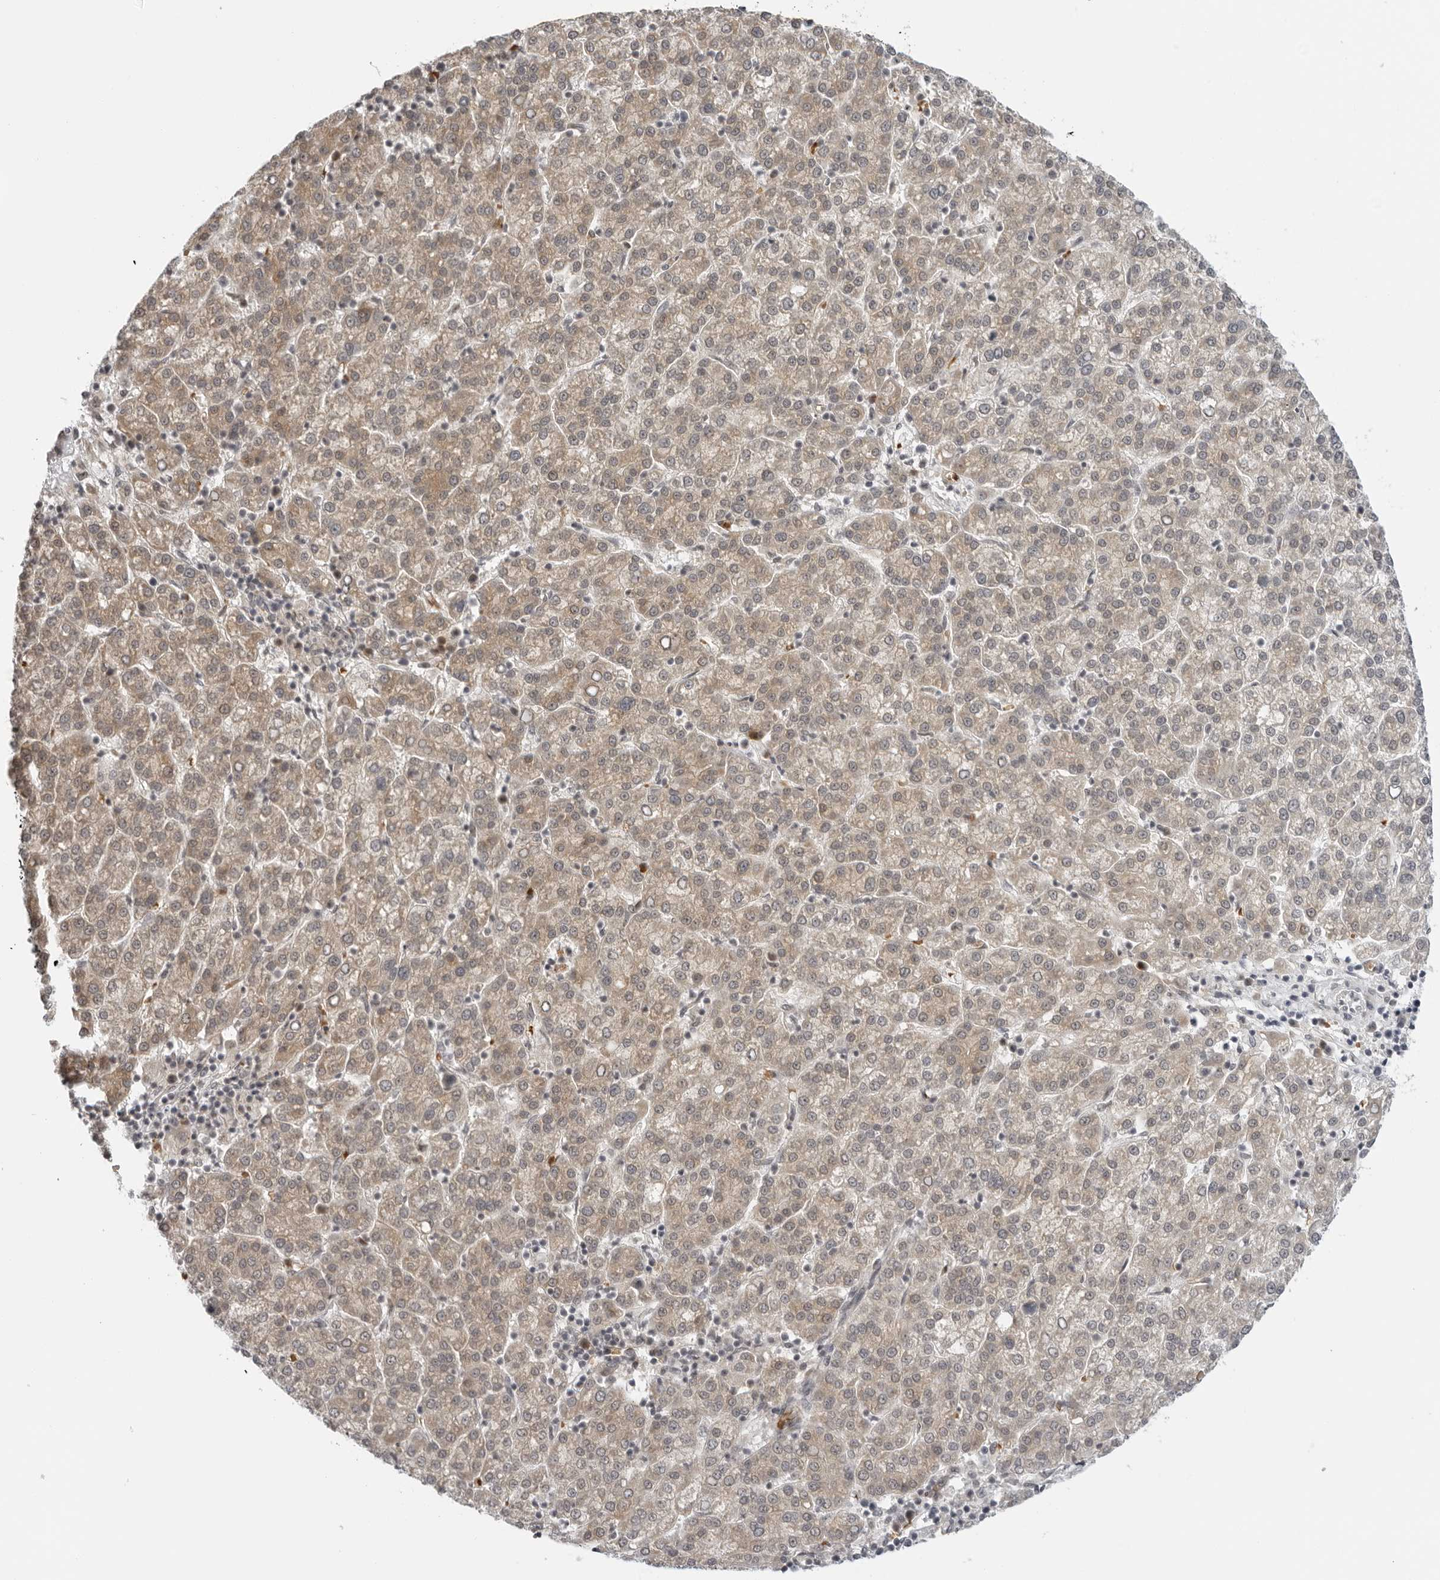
{"staining": {"intensity": "weak", "quantity": ">75%", "location": "cytoplasmic/membranous"}, "tissue": "liver cancer", "cell_type": "Tumor cells", "image_type": "cancer", "snomed": [{"axis": "morphology", "description": "Carcinoma, Hepatocellular, NOS"}, {"axis": "topography", "description": "Liver"}], "caption": "IHC photomicrograph of neoplastic tissue: liver cancer stained using immunohistochemistry (IHC) displays low levels of weak protein expression localized specifically in the cytoplasmic/membranous of tumor cells, appearing as a cytoplasmic/membranous brown color.", "gene": "SUGCT", "patient": {"sex": "female", "age": 58}}